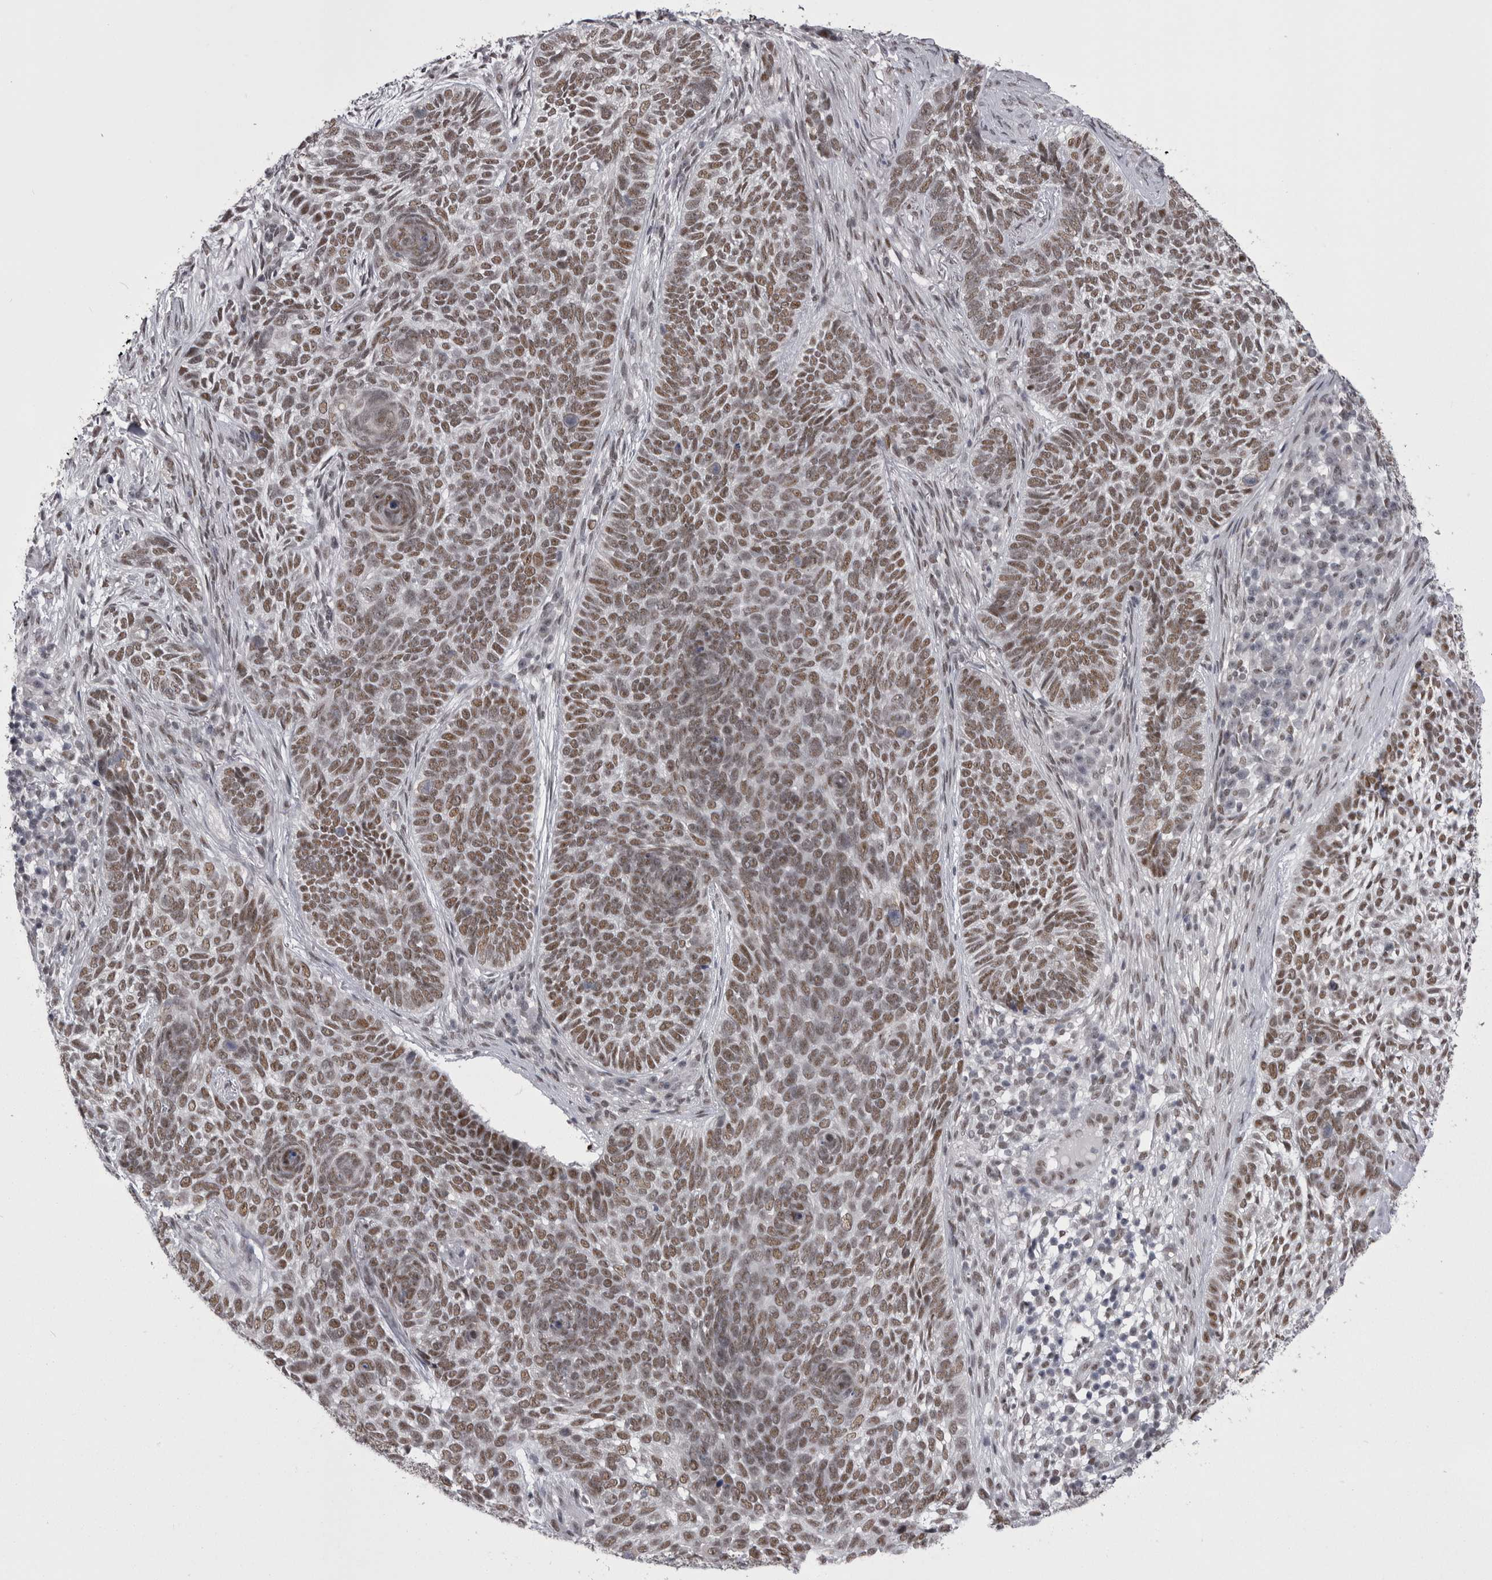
{"staining": {"intensity": "moderate", "quantity": ">75%", "location": "nuclear"}, "tissue": "skin cancer", "cell_type": "Tumor cells", "image_type": "cancer", "snomed": [{"axis": "morphology", "description": "Basal cell carcinoma"}, {"axis": "topography", "description": "Skin"}], "caption": "Protein analysis of skin cancer (basal cell carcinoma) tissue displays moderate nuclear staining in approximately >75% of tumor cells.", "gene": "MEPCE", "patient": {"sex": "female", "age": 64}}